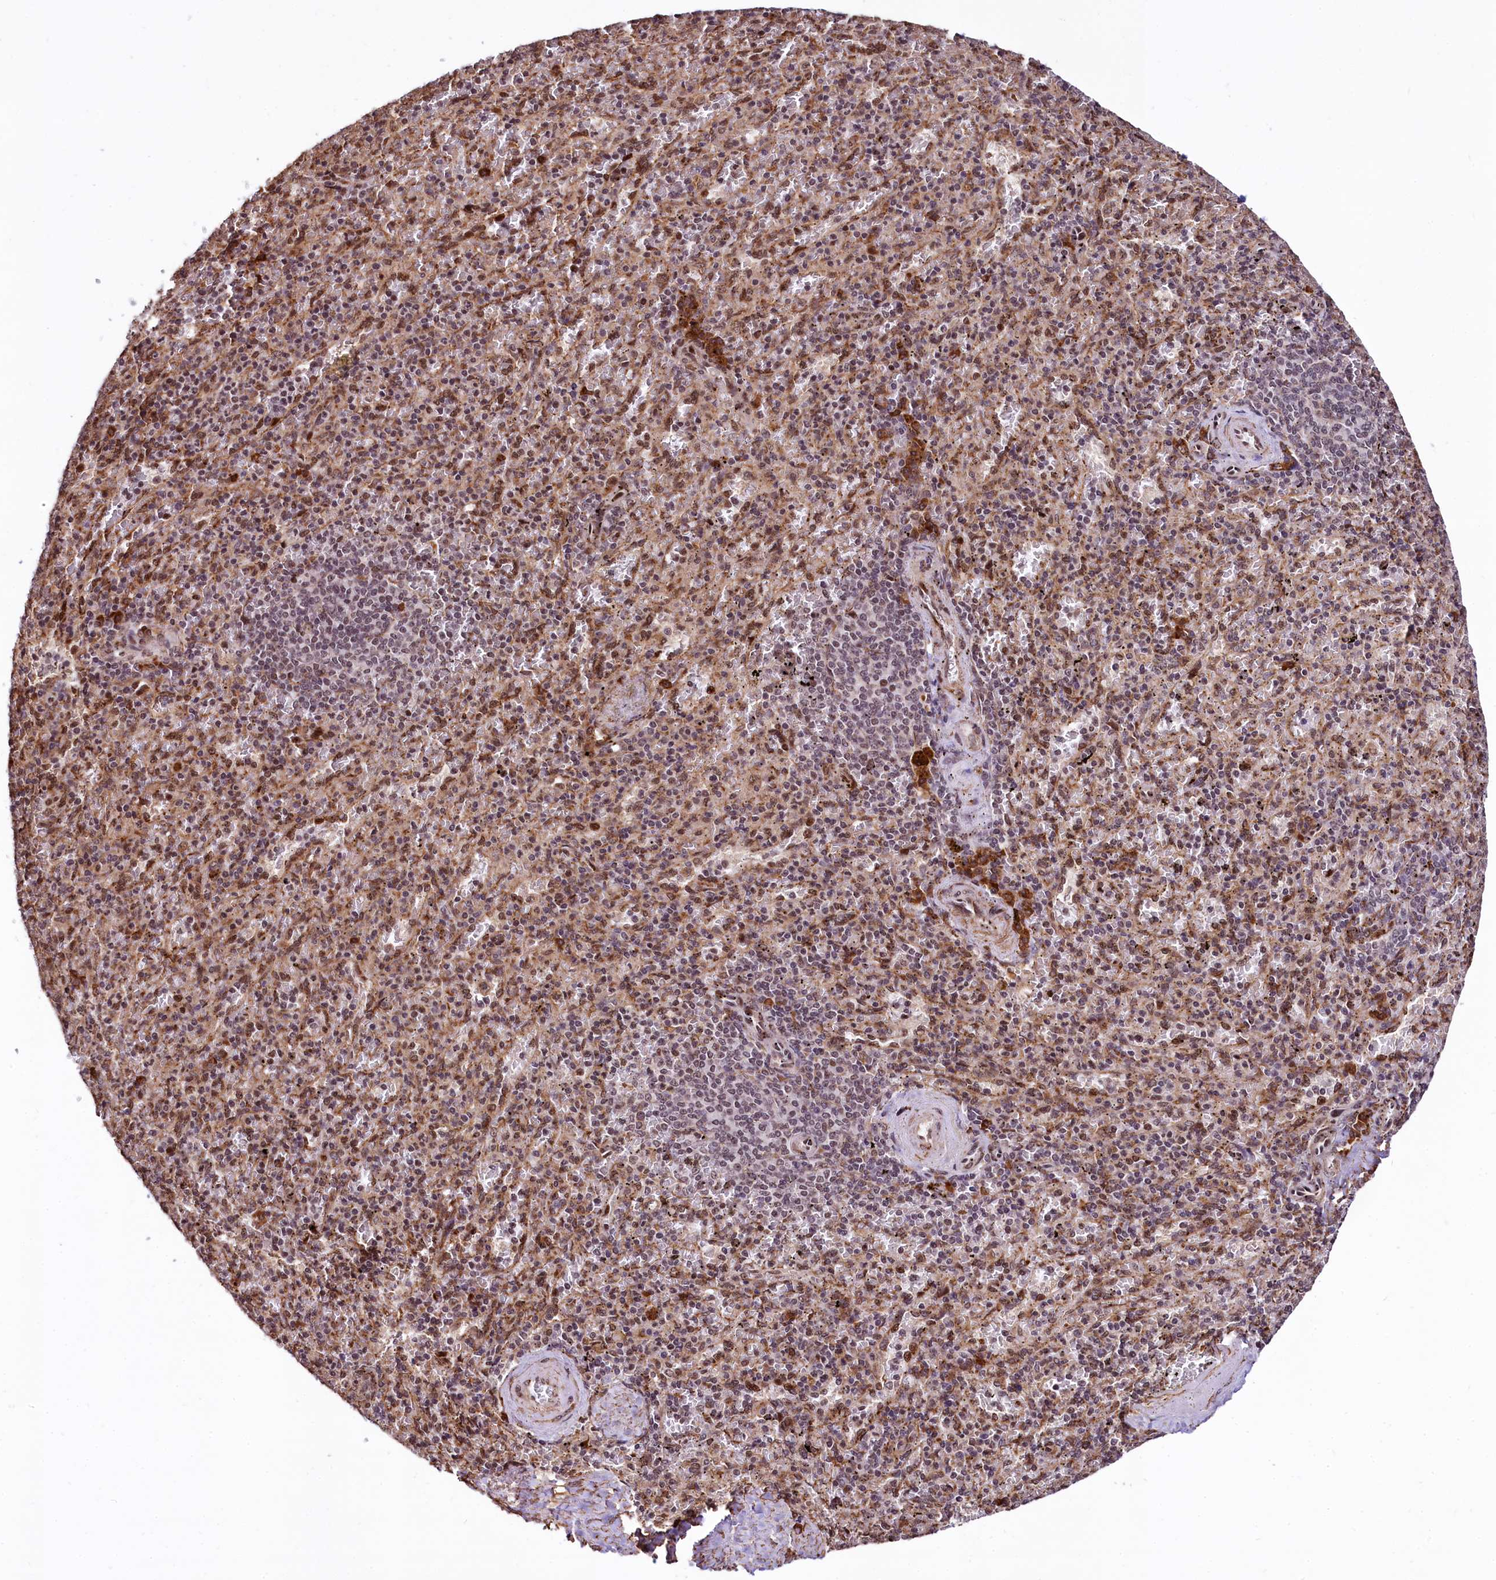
{"staining": {"intensity": "moderate", "quantity": "25%-75%", "location": "cytoplasmic/membranous,nuclear"}, "tissue": "spleen", "cell_type": "Cells in red pulp", "image_type": "normal", "snomed": [{"axis": "morphology", "description": "Normal tissue, NOS"}, {"axis": "topography", "description": "Spleen"}], "caption": "Protein staining by immunohistochemistry (IHC) shows moderate cytoplasmic/membranous,nuclear positivity in about 25%-75% of cells in red pulp in normal spleen. The protein is shown in brown color, while the nuclei are stained blue.", "gene": "PDS5B", "patient": {"sex": "male", "age": 82}}